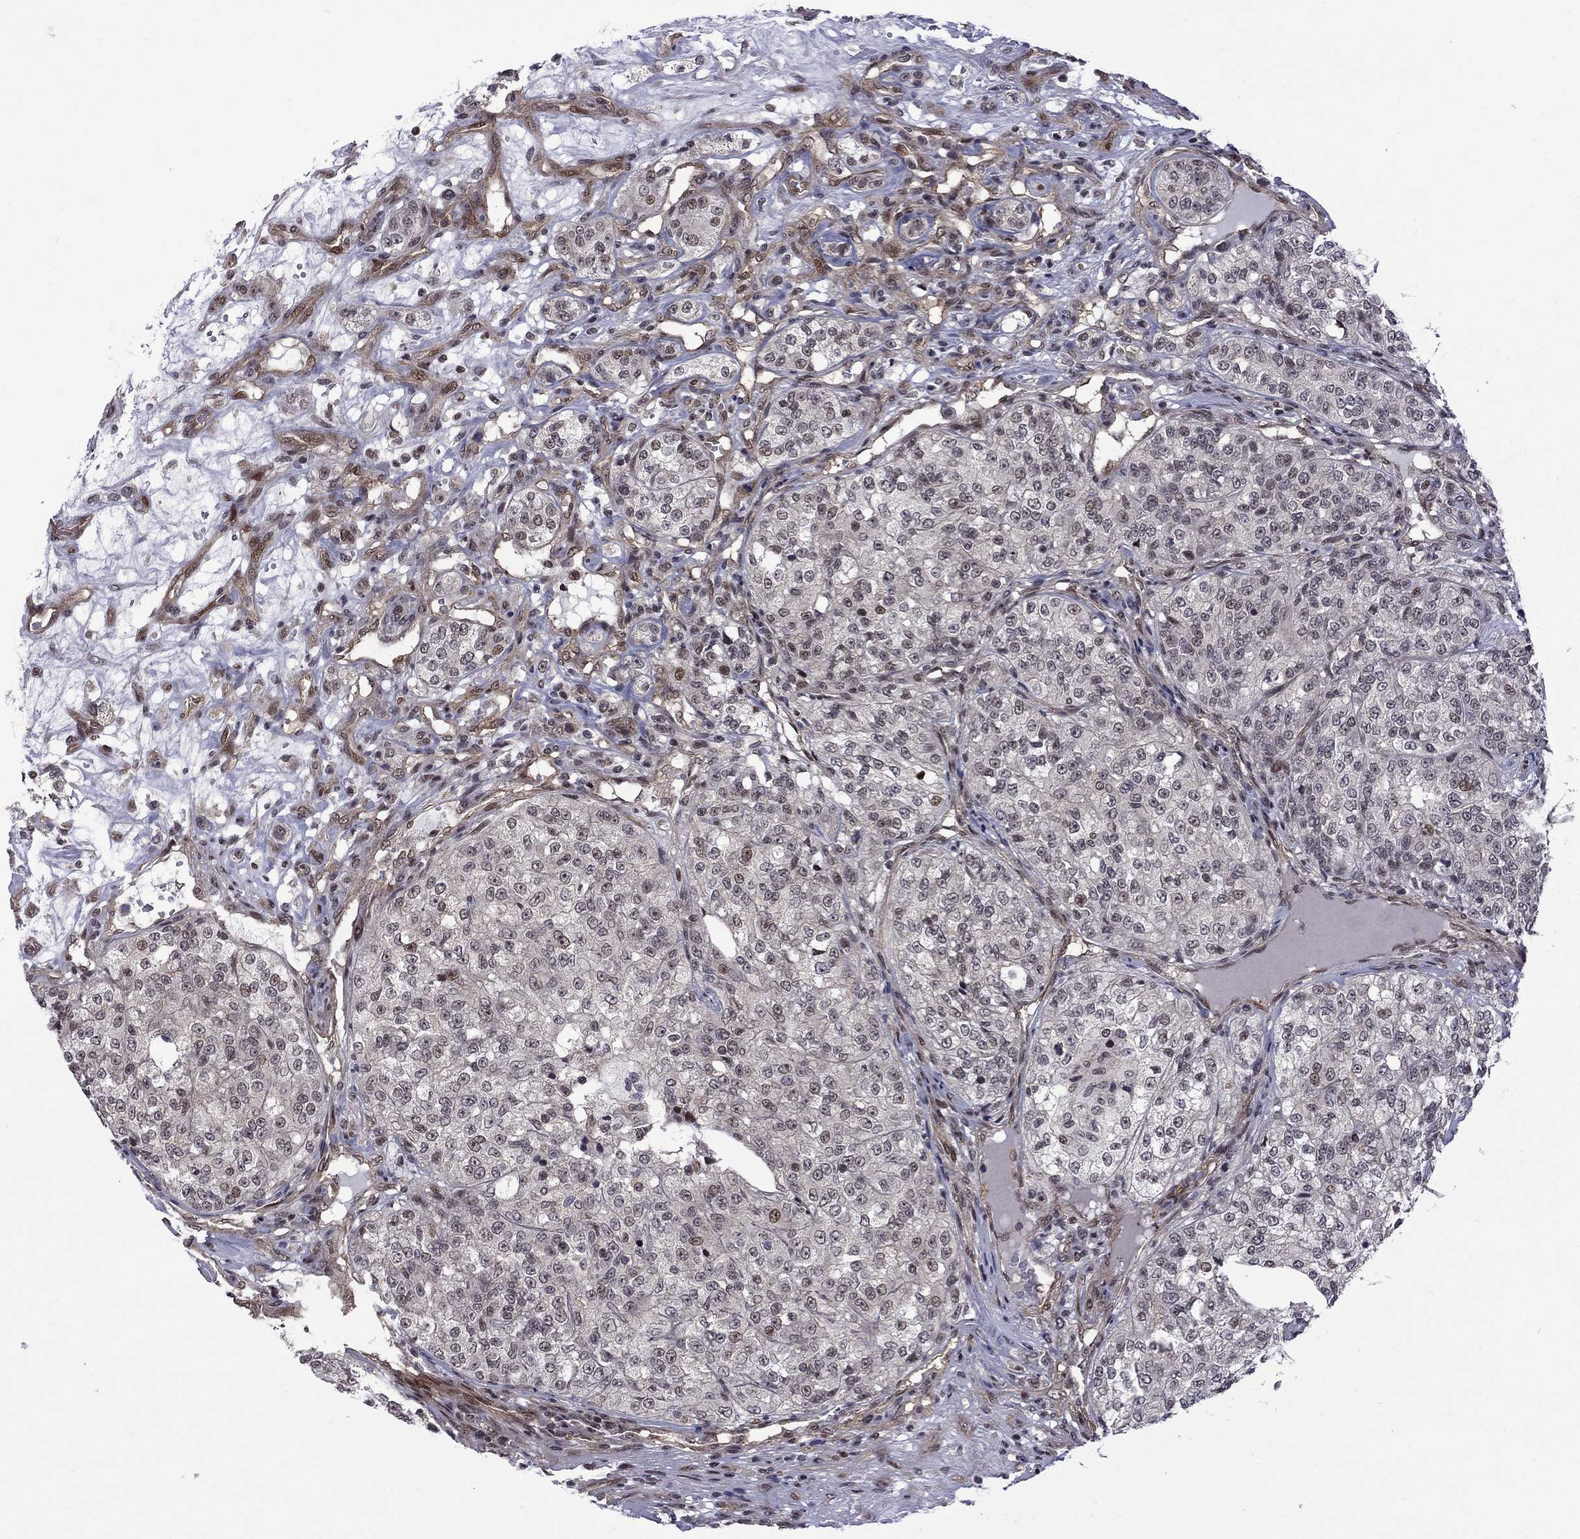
{"staining": {"intensity": "moderate", "quantity": "<25%", "location": "nuclear"}, "tissue": "renal cancer", "cell_type": "Tumor cells", "image_type": "cancer", "snomed": [{"axis": "morphology", "description": "Adenocarcinoma, NOS"}, {"axis": "topography", "description": "Kidney"}], "caption": "Human renal cancer stained with a protein marker exhibits moderate staining in tumor cells.", "gene": "BRF1", "patient": {"sex": "female", "age": 63}}